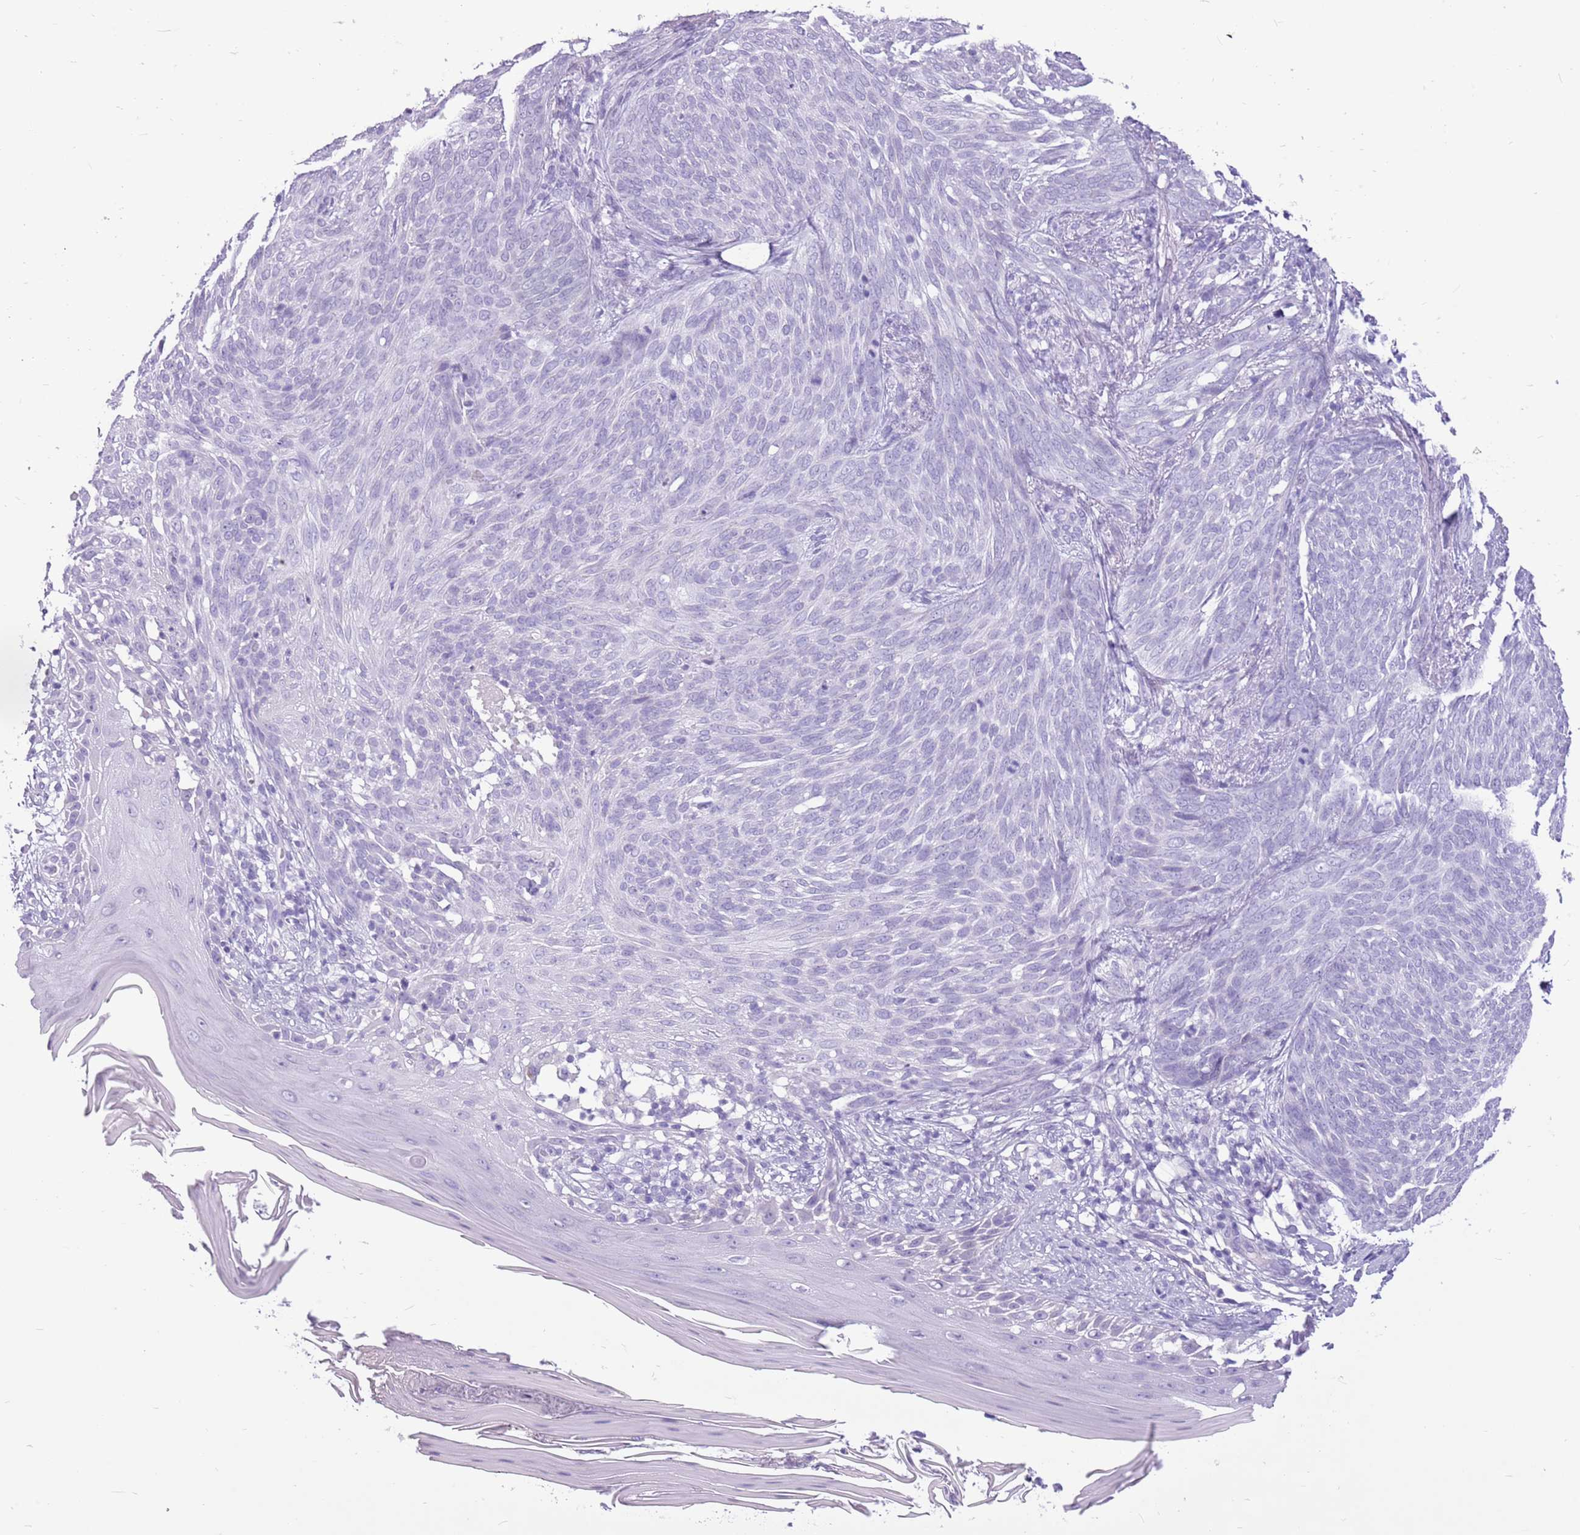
{"staining": {"intensity": "negative", "quantity": "none", "location": "none"}, "tissue": "skin cancer", "cell_type": "Tumor cells", "image_type": "cancer", "snomed": [{"axis": "morphology", "description": "Basal cell carcinoma"}, {"axis": "topography", "description": "Skin"}], "caption": "This is an immunohistochemistry micrograph of skin cancer. There is no expression in tumor cells.", "gene": "ZNF425", "patient": {"sex": "female", "age": 86}}